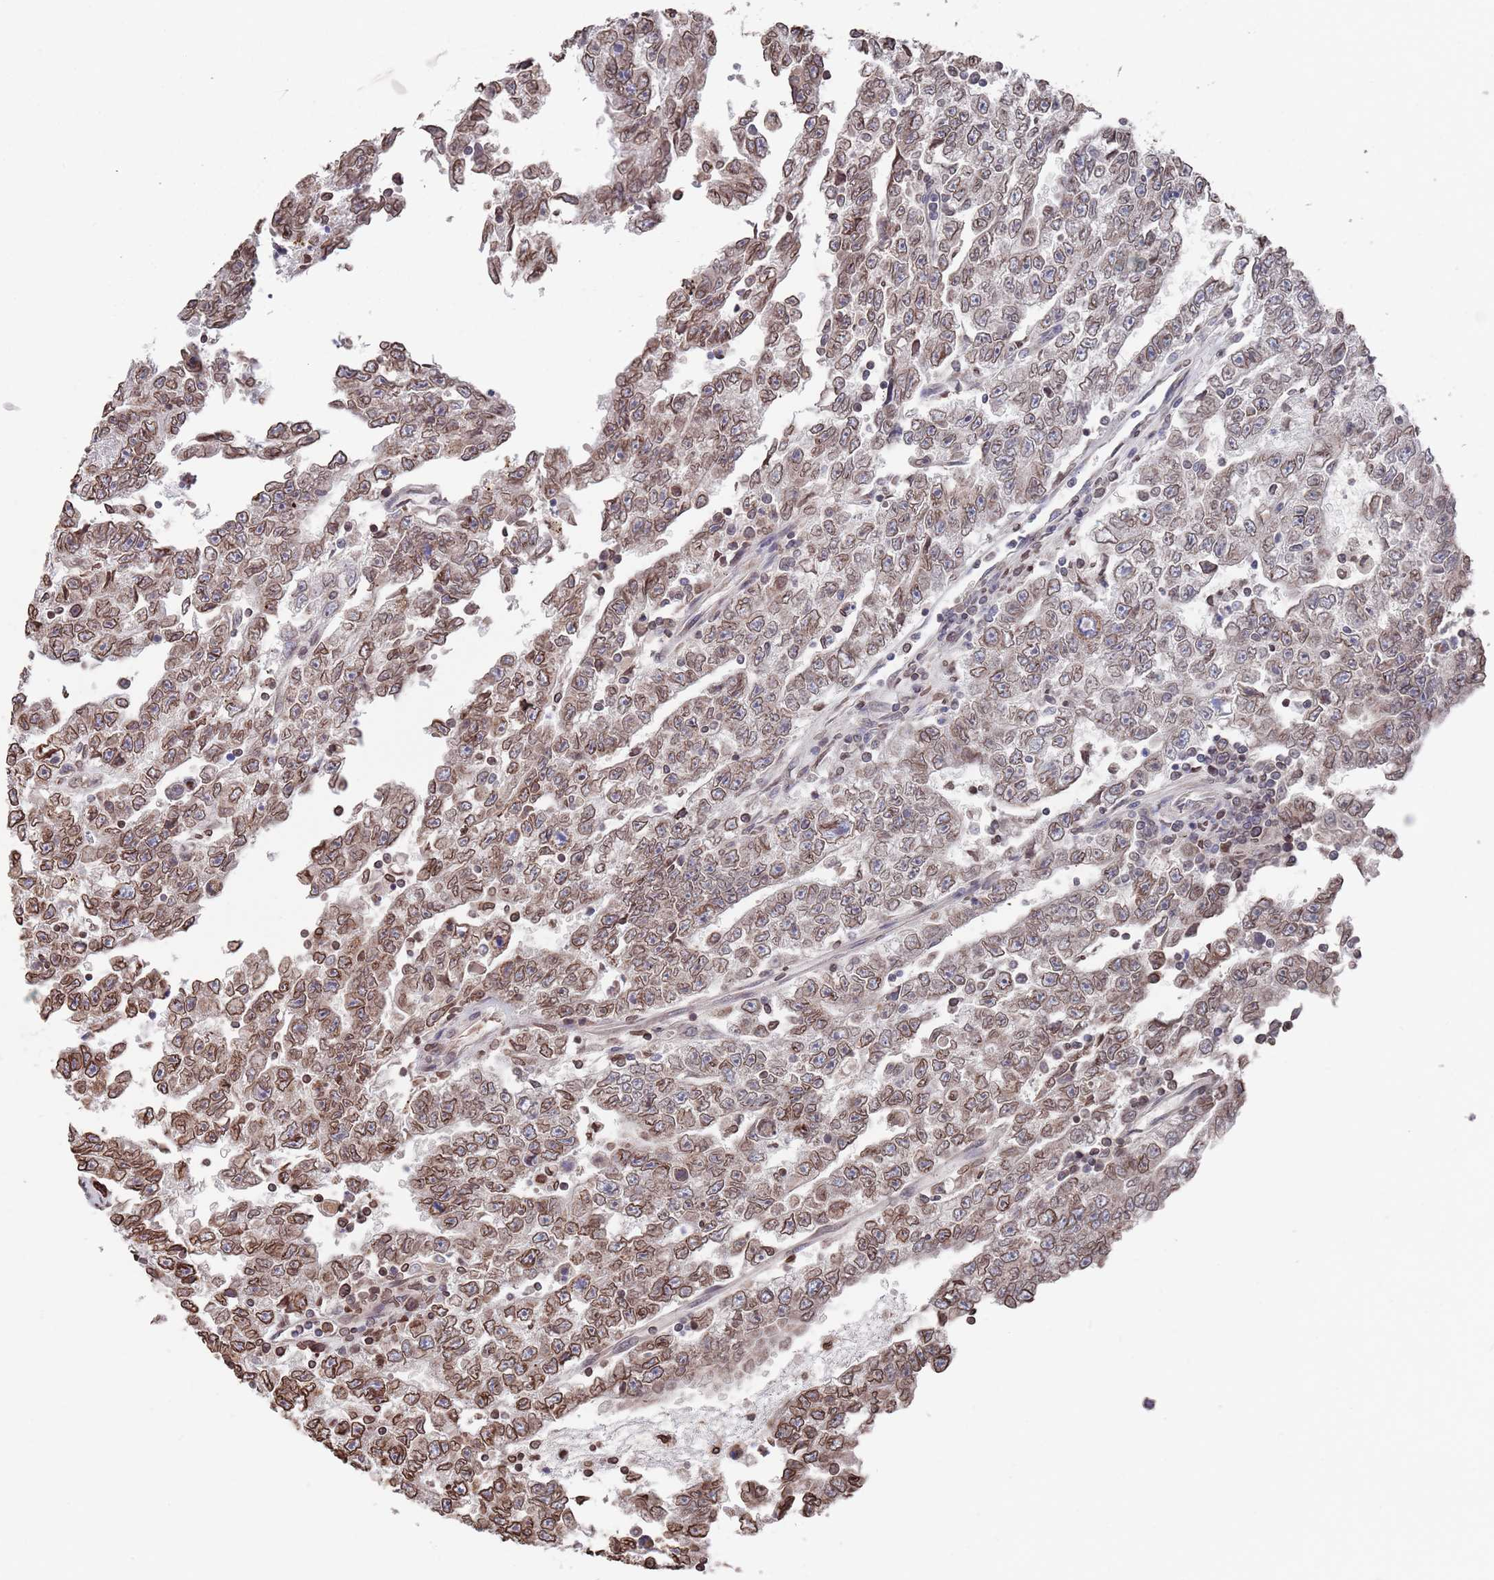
{"staining": {"intensity": "moderate", "quantity": ">75%", "location": "cytoplasmic/membranous,nuclear"}, "tissue": "testis cancer", "cell_type": "Tumor cells", "image_type": "cancer", "snomed": [{"axis": "morphology", "description": "Carcinoma, Embryonal, NOS"}, {"axis": "topography", "description": "Testis"}], "caption": "Embryonal carcinoma (testis) stained for a protein reveals moderate cytoplasmic/membranous and nuclear positivity in tumor cells.", "gene": "SDHAF3", "patient": {"sex": "male", "age": 25}}